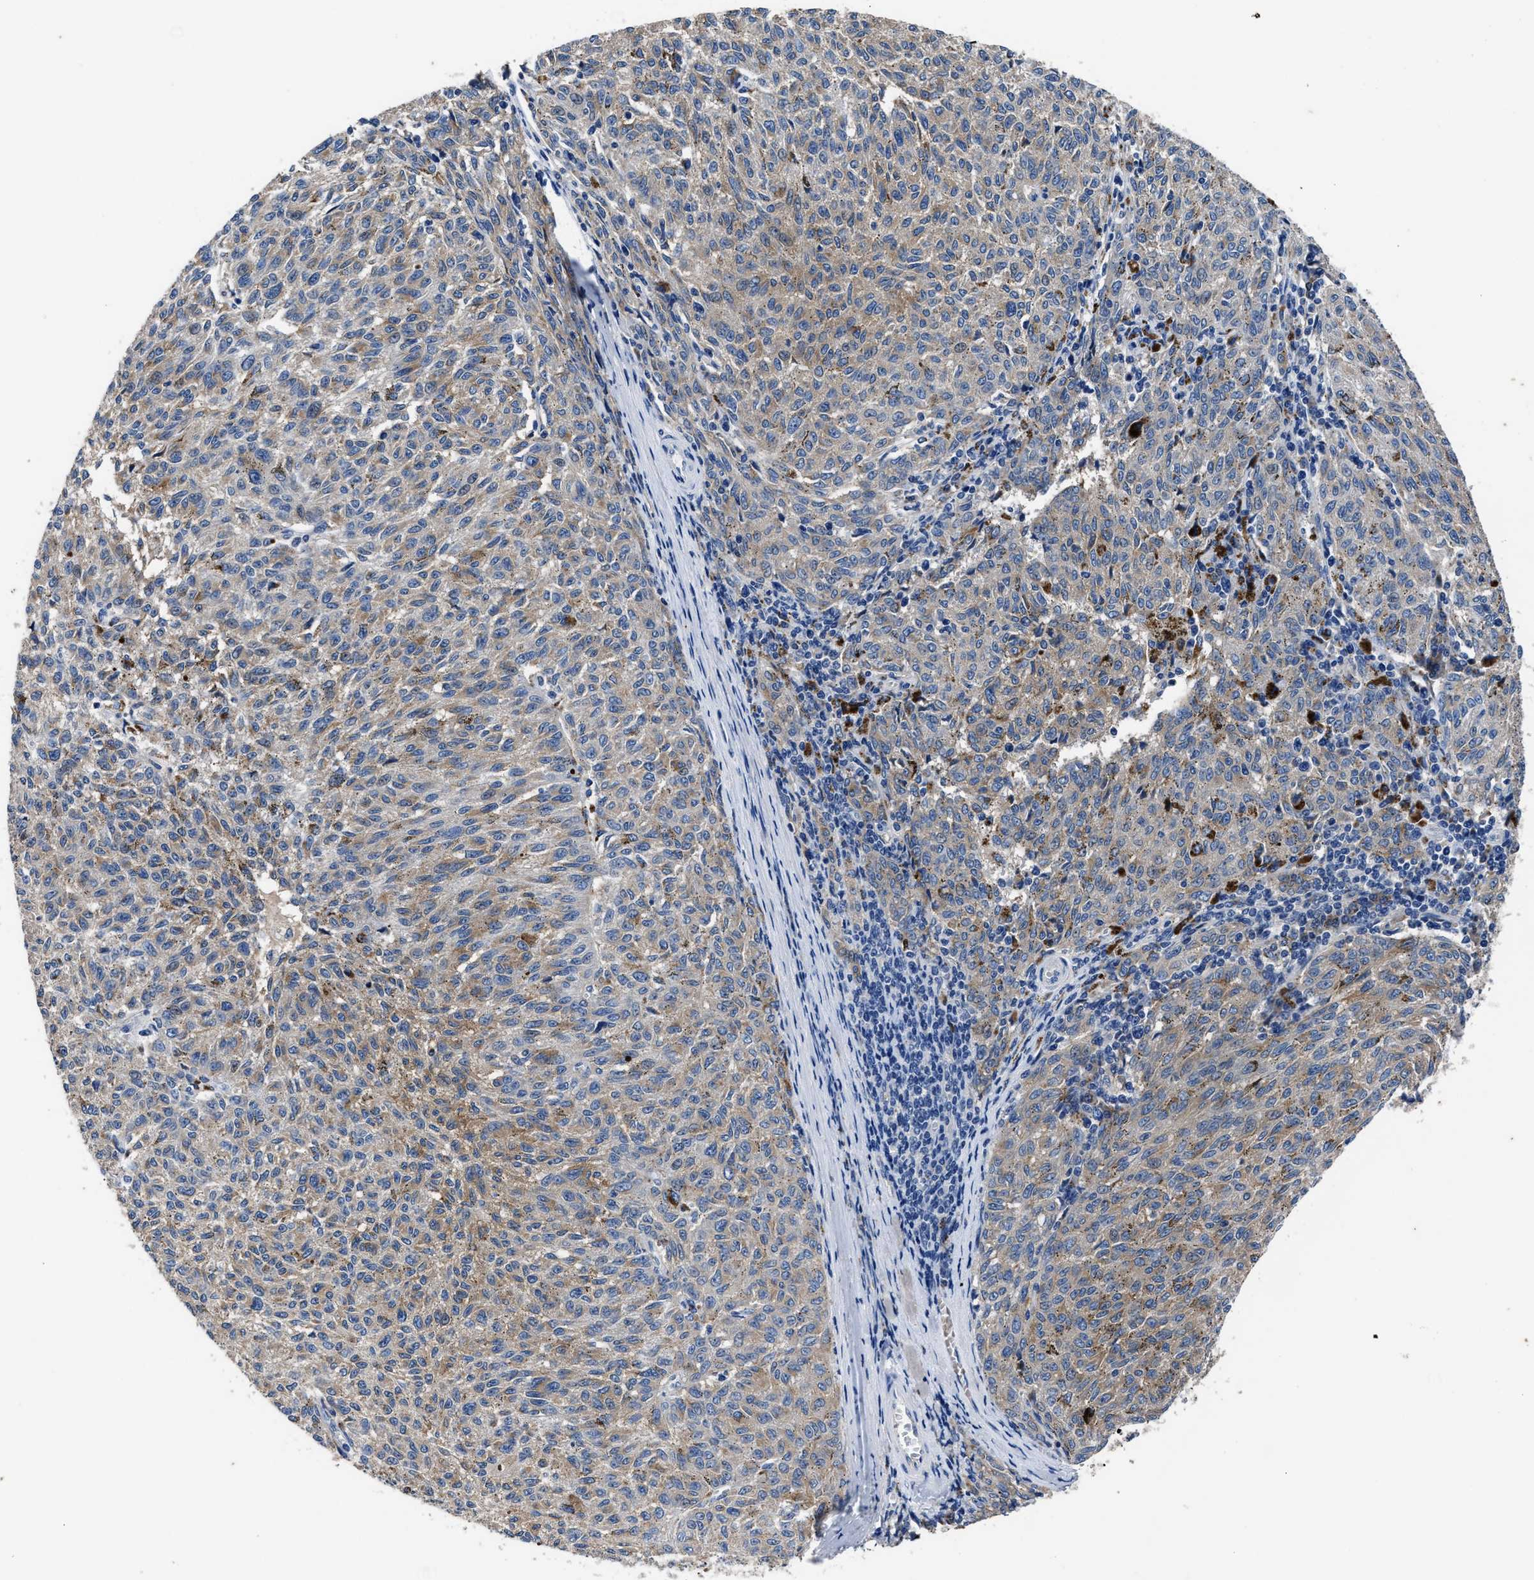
{"staining": {"intensity": "moderate", "quantity": ">75%", "location": "cytoplasmic/membranous"}, "tissue": "melanoma", "cell_type": "Tumor cells", "image_type": "cancer", "snomed": [{"axis": "morphology", "description": "Malignant melanoma, NOS"}, {"axis": "topography", "description": "Skin"}], "caption": "Protein staining reveals moderate cytoplasmic/membranous positivity in about >75% of tumor cells in melanoma.", "gene": "UBR4", "patient": {"sex": "female", "age": 72}}